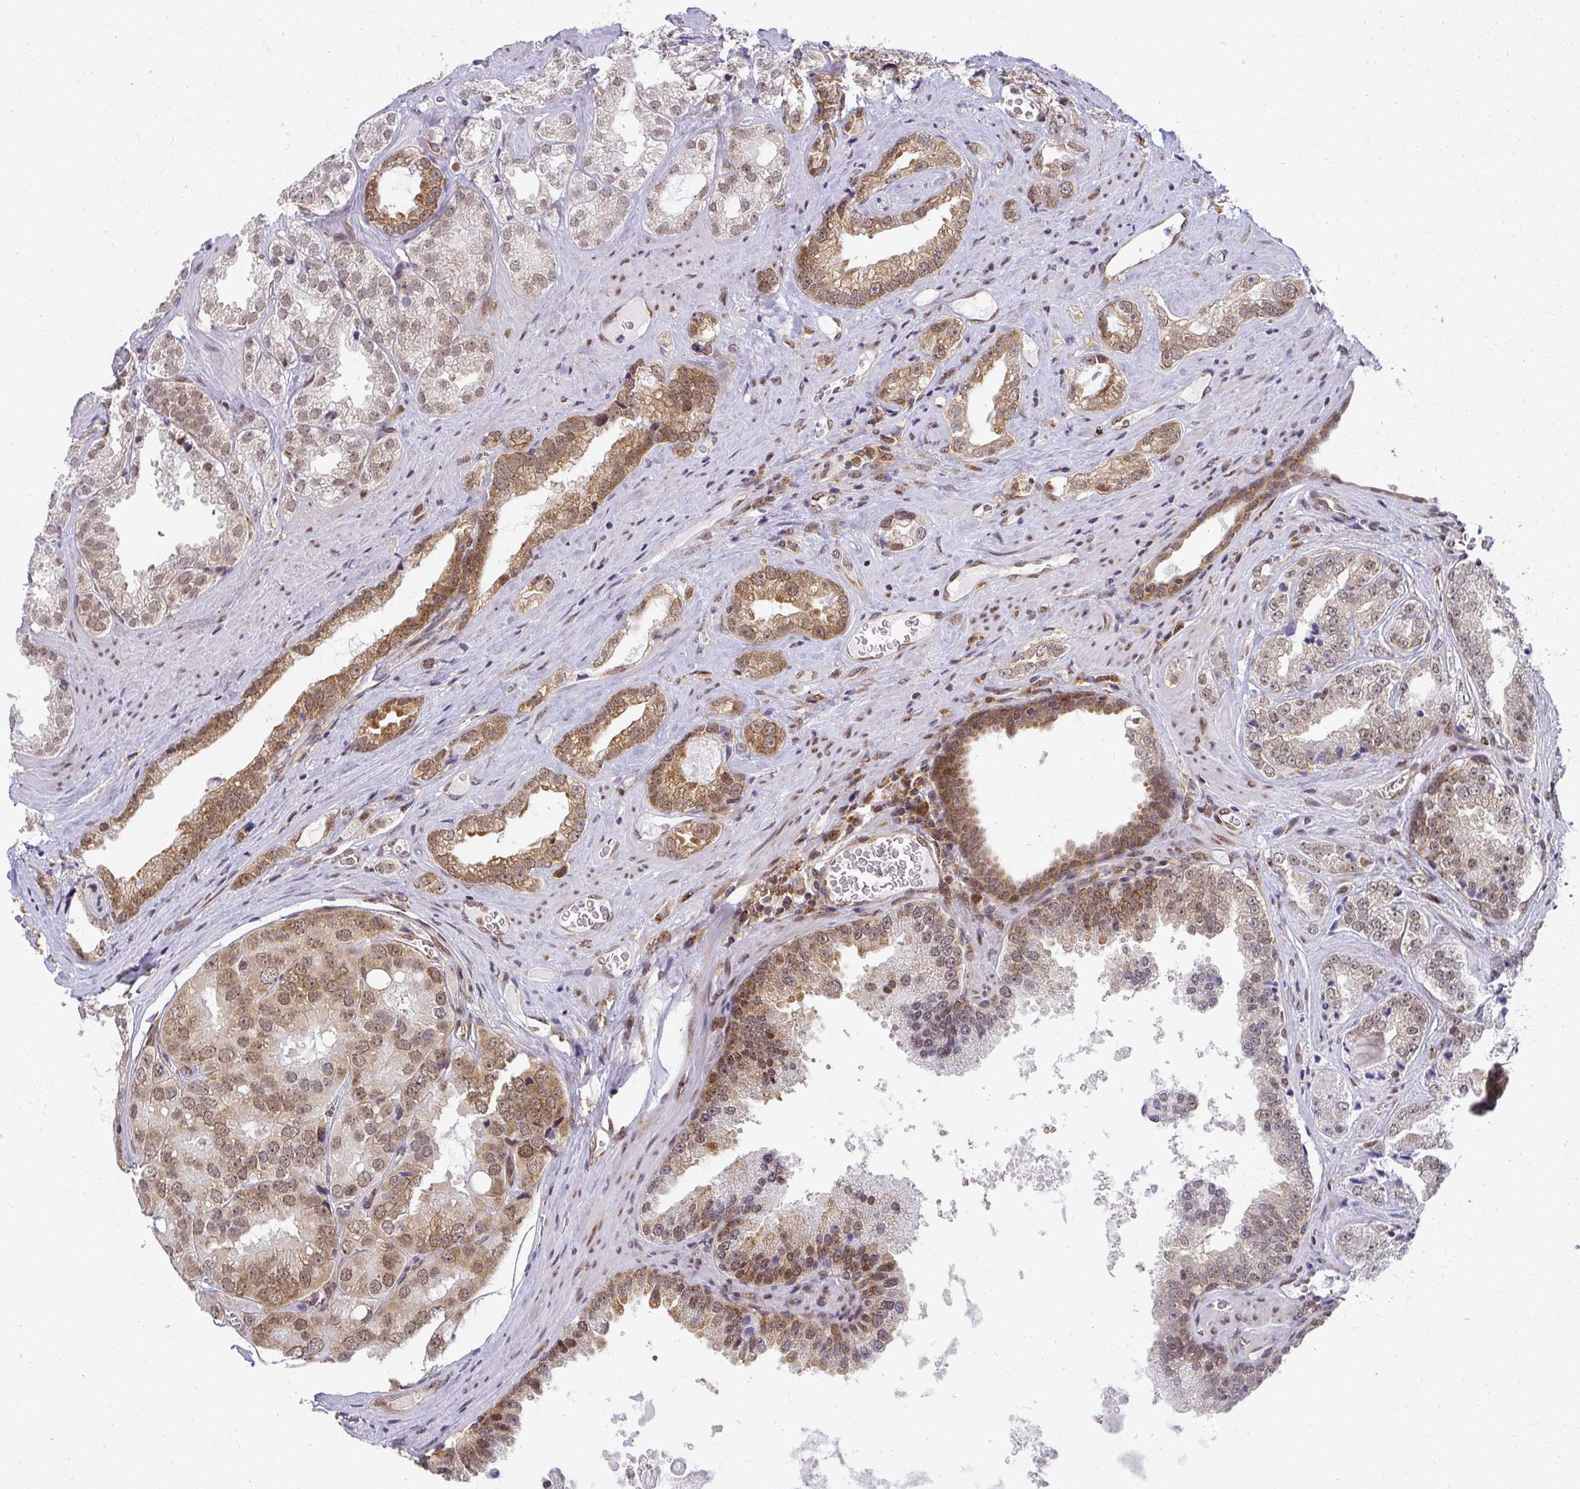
{"staining": {"intensity": "moderate", "quantity": "25%-75%", "location": "cytoplasmic/membranous,nuclear"}, "tissue": "prostate cancer", "cell_type": "Tumor cells", "image_type": "cancer", "snomed": [{"axis": "morphology", "description": "Adenocarcinoma, High grade"}, {"axis": "topography", "description": "Prostate"}], "caption": "About 25%-75% of tumor cells in human adenocarcinoma (high-grade) (prostate) display moderate cytoplasmic/membranous and nuclear protein staining as visualized by brown immunohistochemical staining.", "gene": "SYNCRIP", "patient": {"sex": "male", "age": 67}}